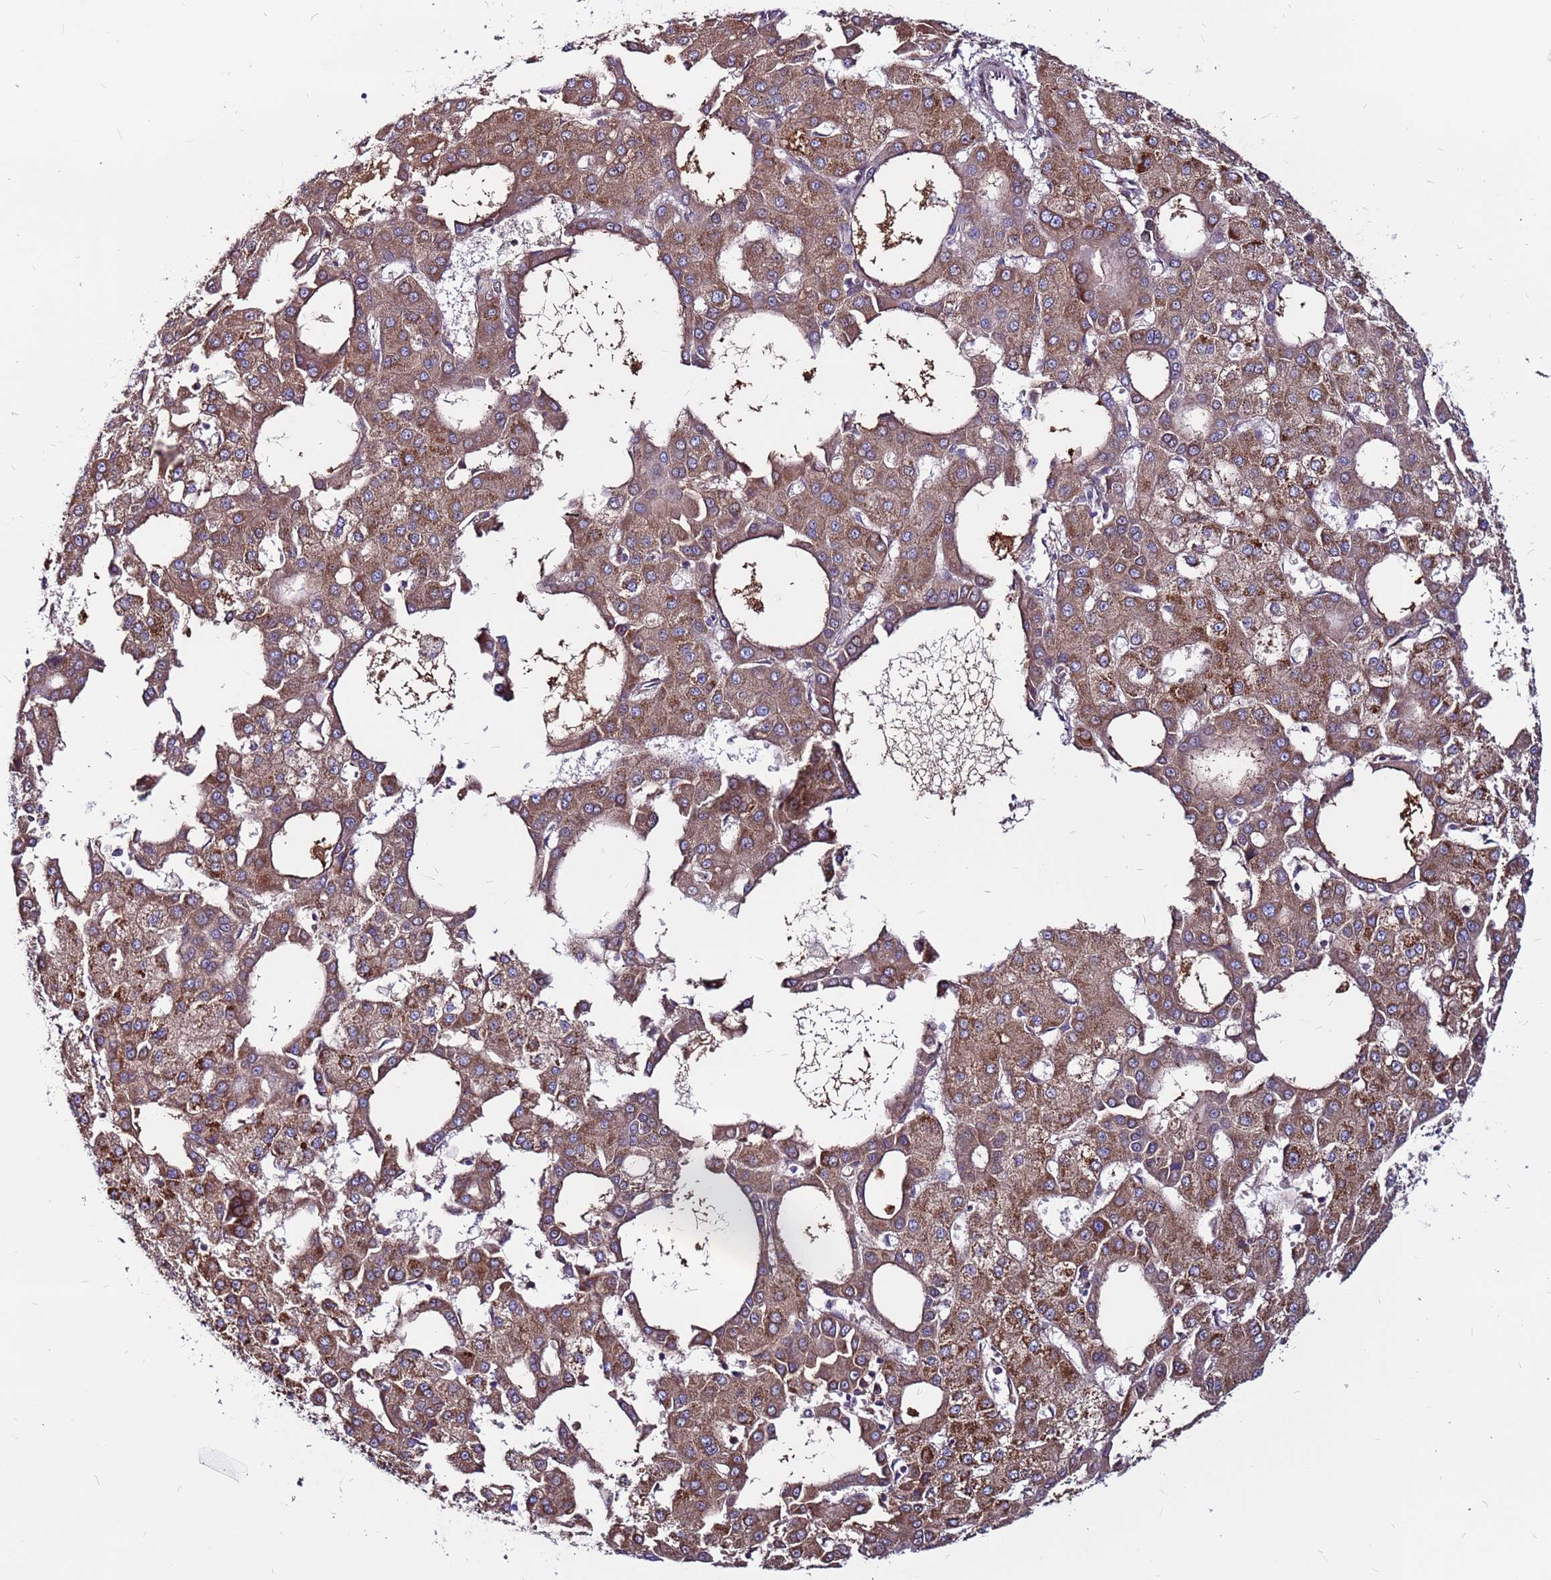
{"staining": {"intensity": "moderate", "quantity": ">75%", "location": "cytoplasmic/membranous"}, "tissue": "liver cancer", "cell_type": "Tumor cells", "image_type": "cancer", "snomed": [{"axis": "morphology", "description": "Carcinoma, Hepatocellular, NOS"}, {"axis": "topography", "description": "Liver"}], "caption": "There is medium levels of moderate cytoplasmic/membranous positivity in tumor cells of liver hepatocellular carcinoma, as demonstrated by immunohistochemical staining (brown color).", "gene": "CCDC71", "patient": {"sex": "male", "age": 47}}